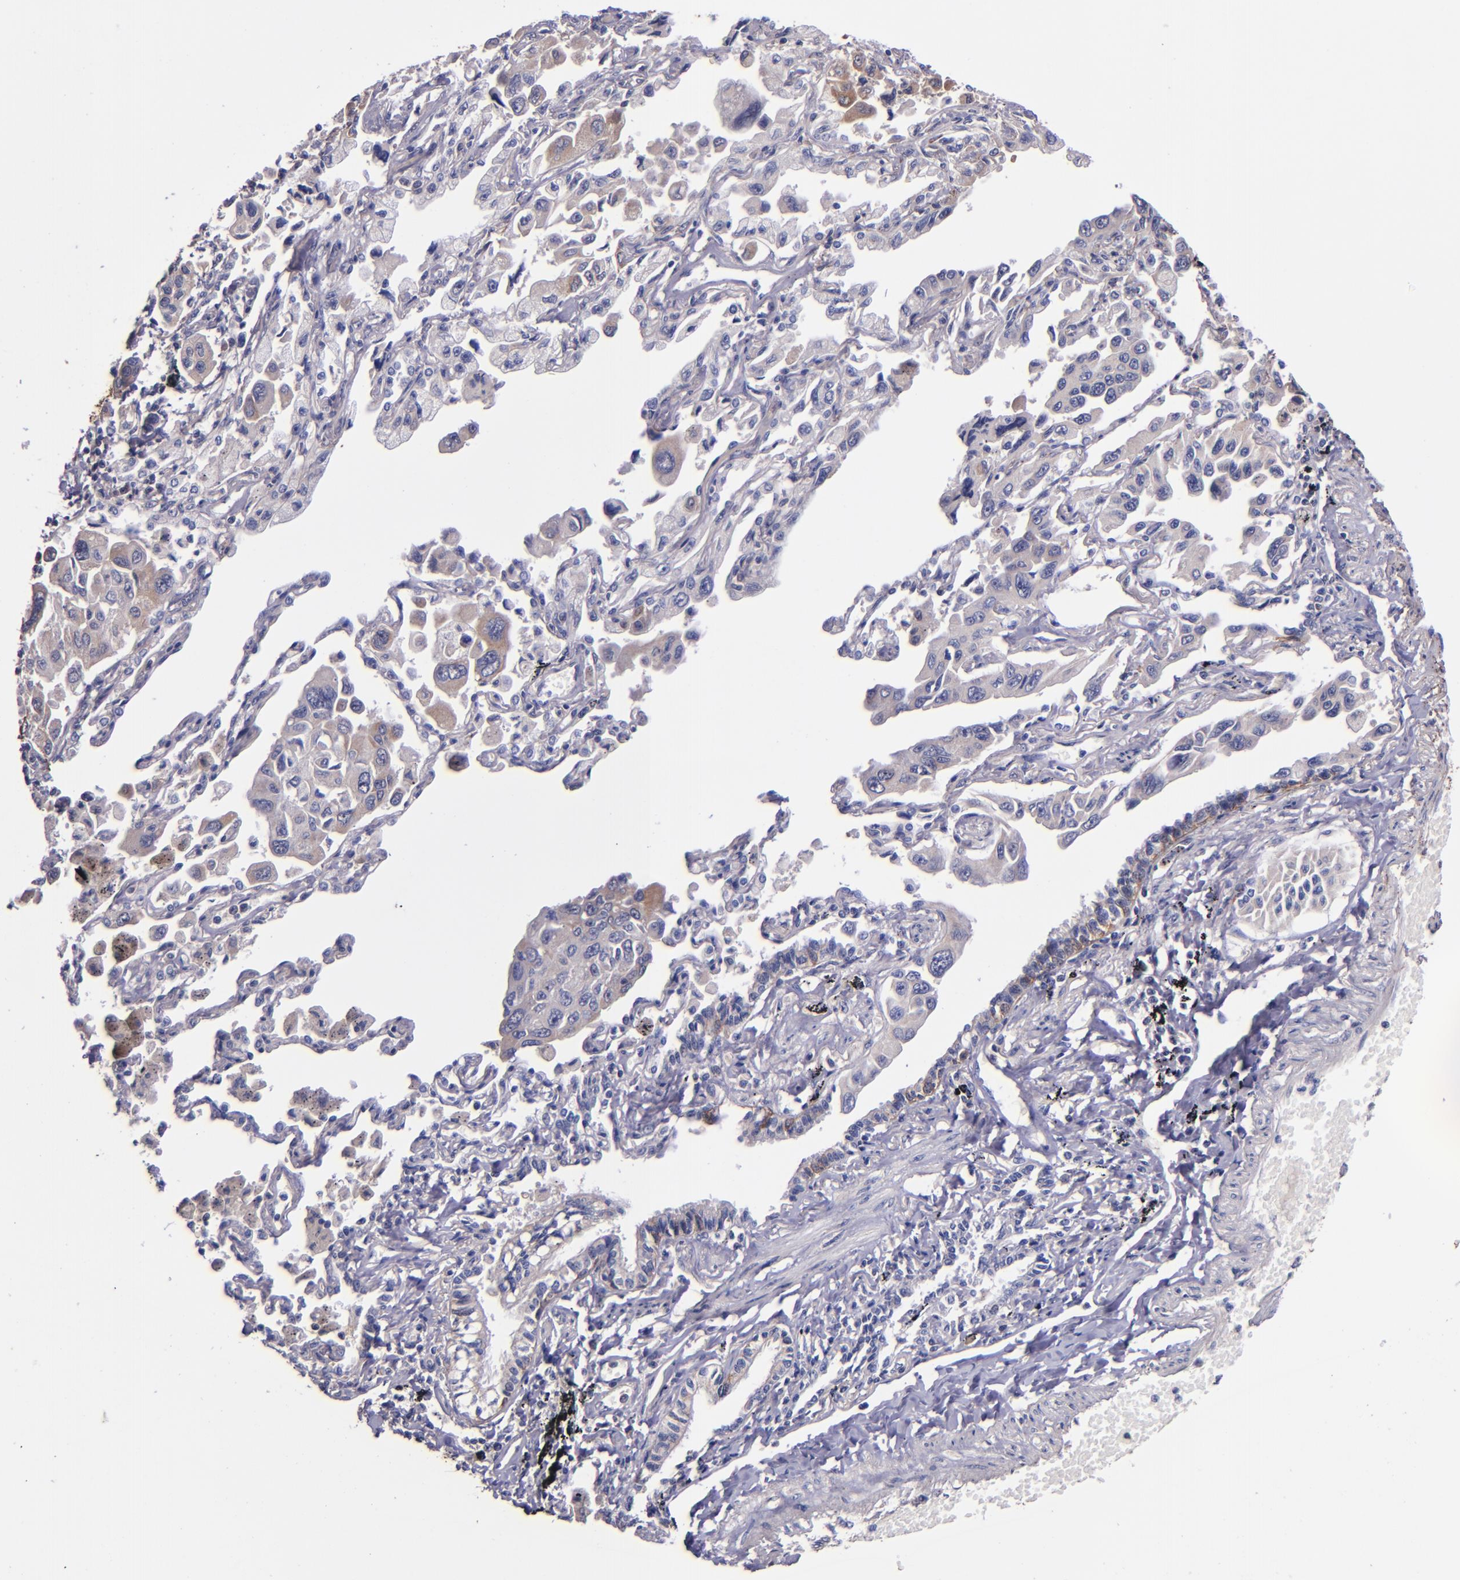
{"staining": {"intensity": "weak", "quantity": ">75%", "location": "cytoplasmic/membranous"}, "tissue": "lung cancer", "cell_type": "Tumor cells", "image_type": "cancer", "snomed": [{"axis": "morphology", "description": "Adenocarcinoma, NOS"}, {"axis": "topography", "description": "Lung"}], "caption": "Human lung adenocarcinoma stained with a protein marker displays weak staining in tumor cells.", "gene": "SHC1", "patient": {"sex": "male", "age": 64}}